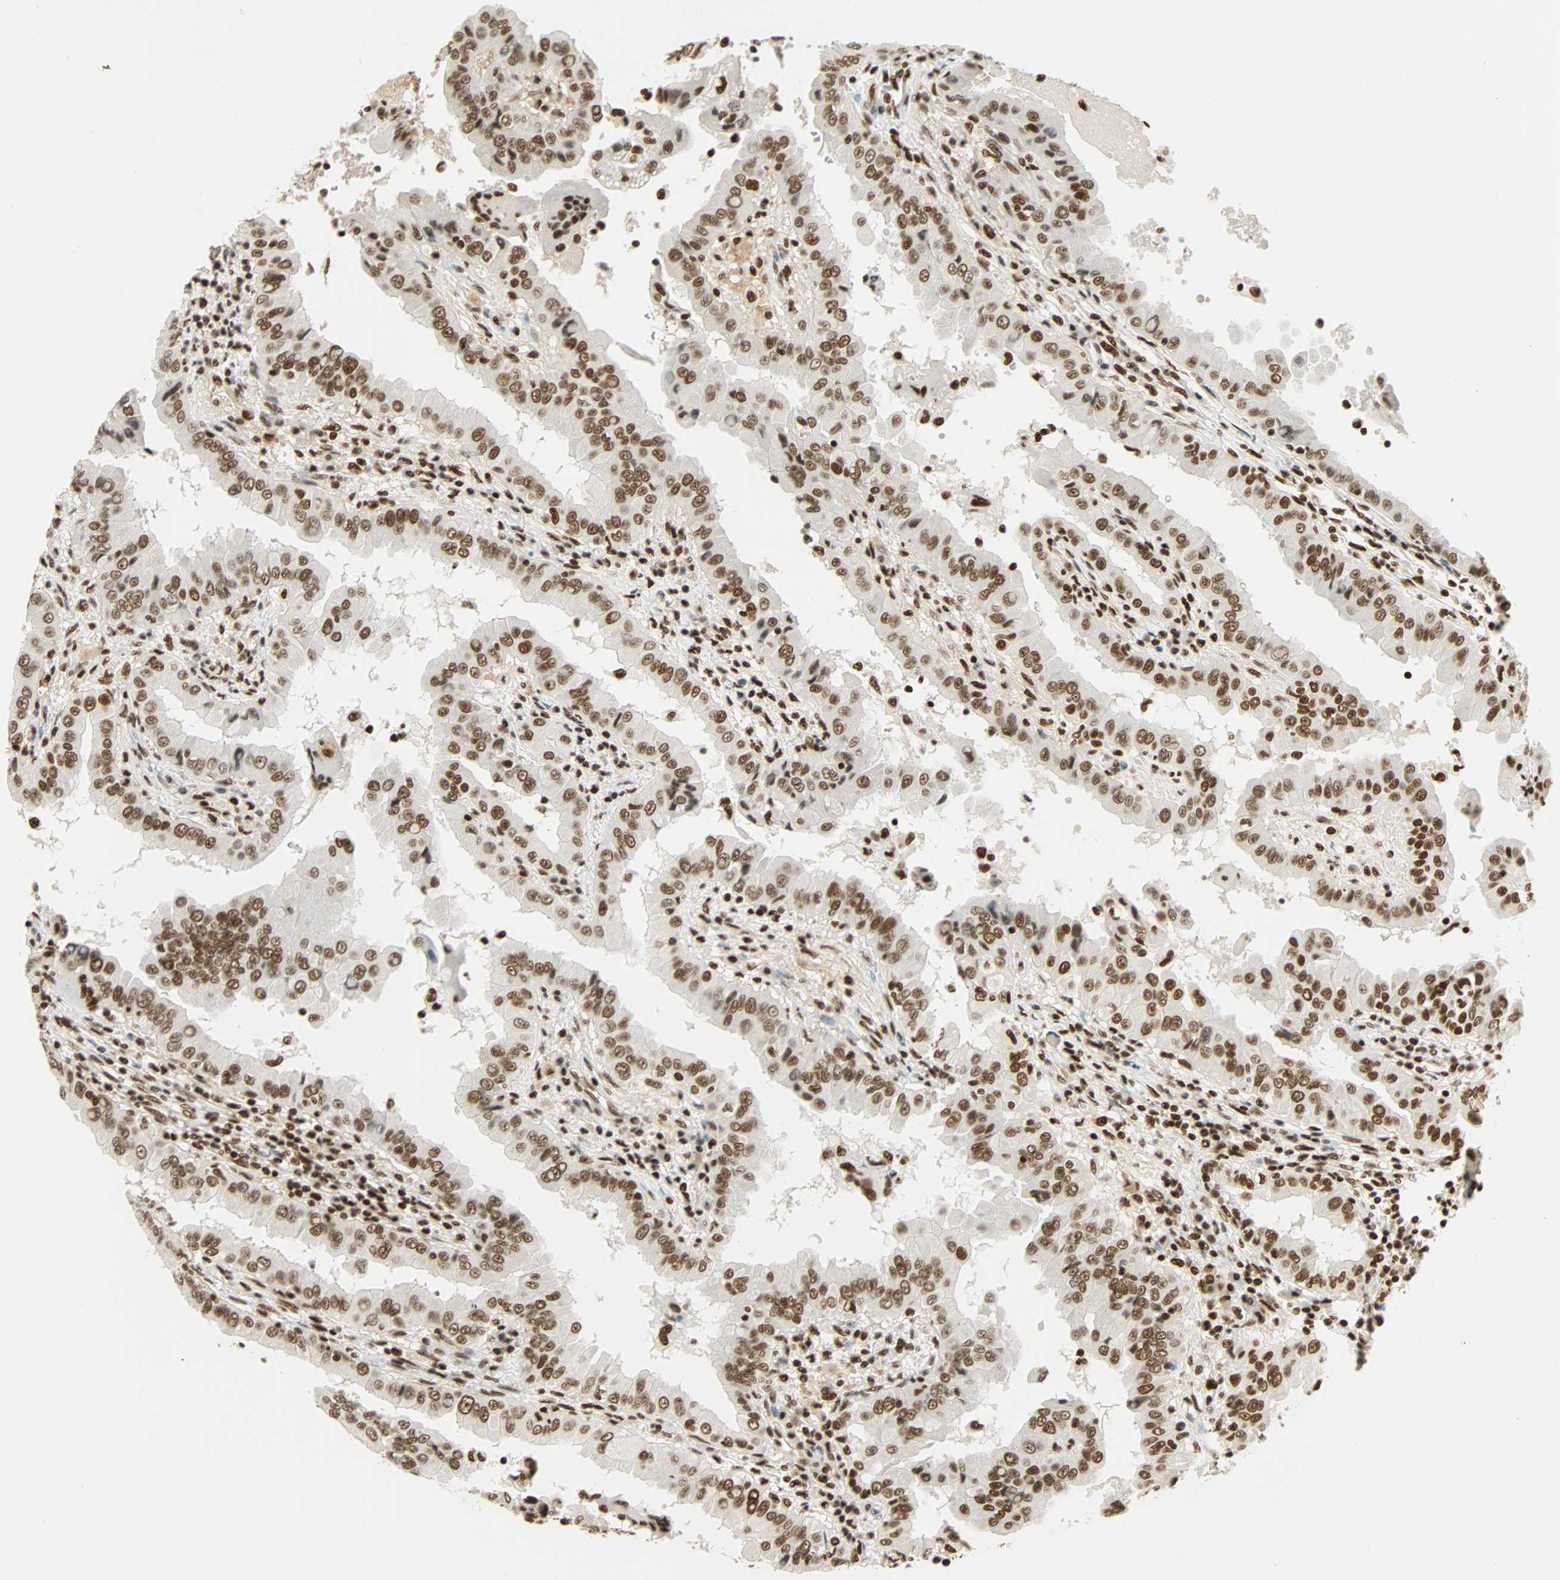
{"staining": {"intensity": "moderate", "quantity": ">75%", "location": "nuclear"}, "tissue": "thyroid cancer", "cell_type": "Tumor cells", "image_type": "cancer", "snomed": [{"axis": "morphology", "description": "Papillary adenocarcinoma, NOS"}, {"axis": "topography", "description": "Thyroid gland"}], "caption": "DAB (3,3'-diaminobenzidine) immunohistochemical staining of human thyroid papillary adenocarcinoma displays moderate nuclear protein staining in about >75% of tumor cells.", "gene": "CDK12", "patient": {"sex": "male", "age": 33}}